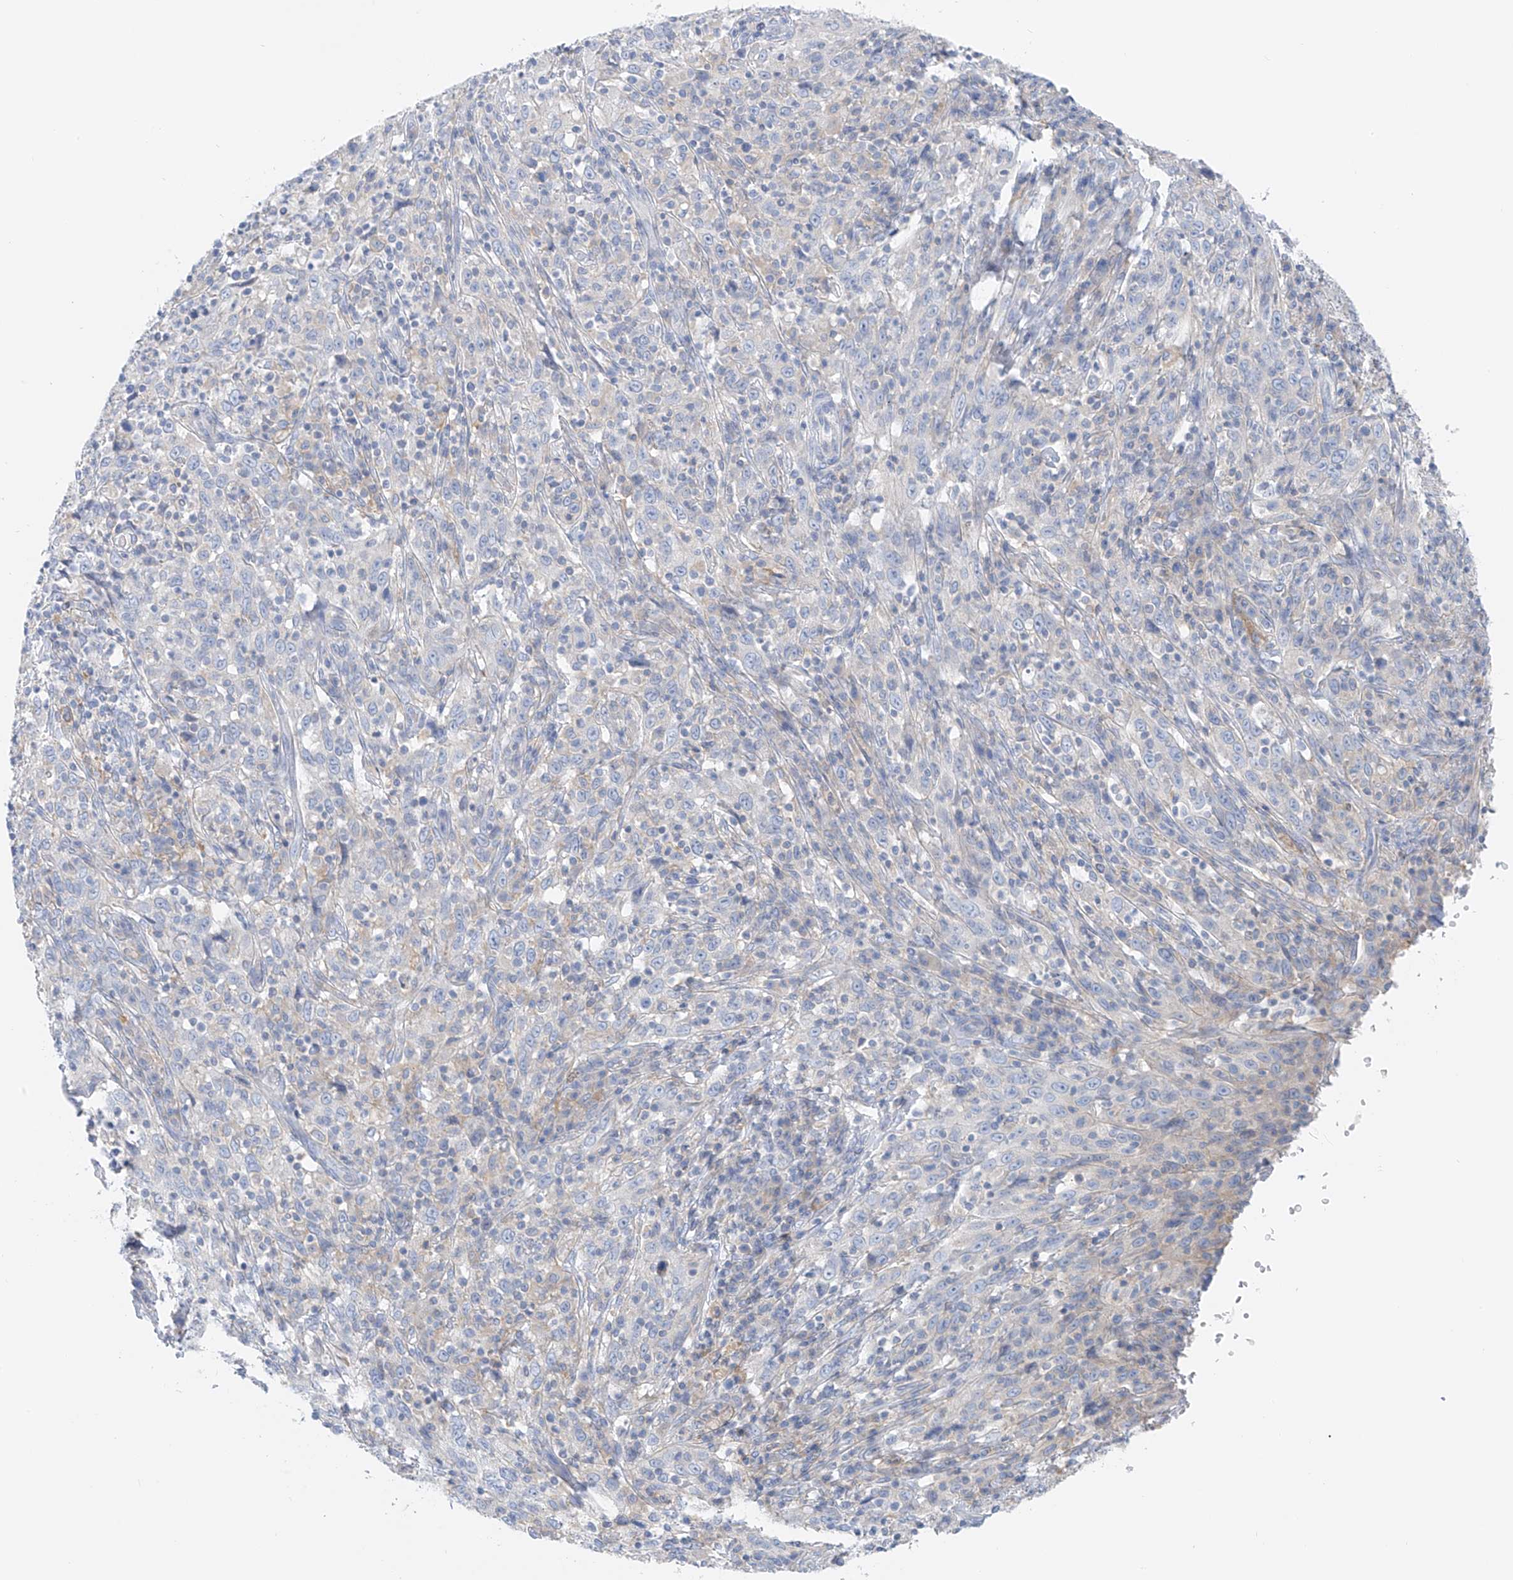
{"staining": {"intensity": "negative", "quantity": "none", "location": "none"}, "tissue": "cervical cancer", "cell_type": "Tumor cells", "image_type": "cancer", "snomed": [{"axis": "morphology", "description": "Squamous cell carcinoma, NOS"}, {"axis": "topography", "description": "Cervix"}], "caption": "IHC histopathology image of neoplastic tissue: cervical cancer stained with DAB displays no significant protein positivity in tumor cells.", "gene": "POMGNT2", "patient": {"sex": "female", "age": 46}}